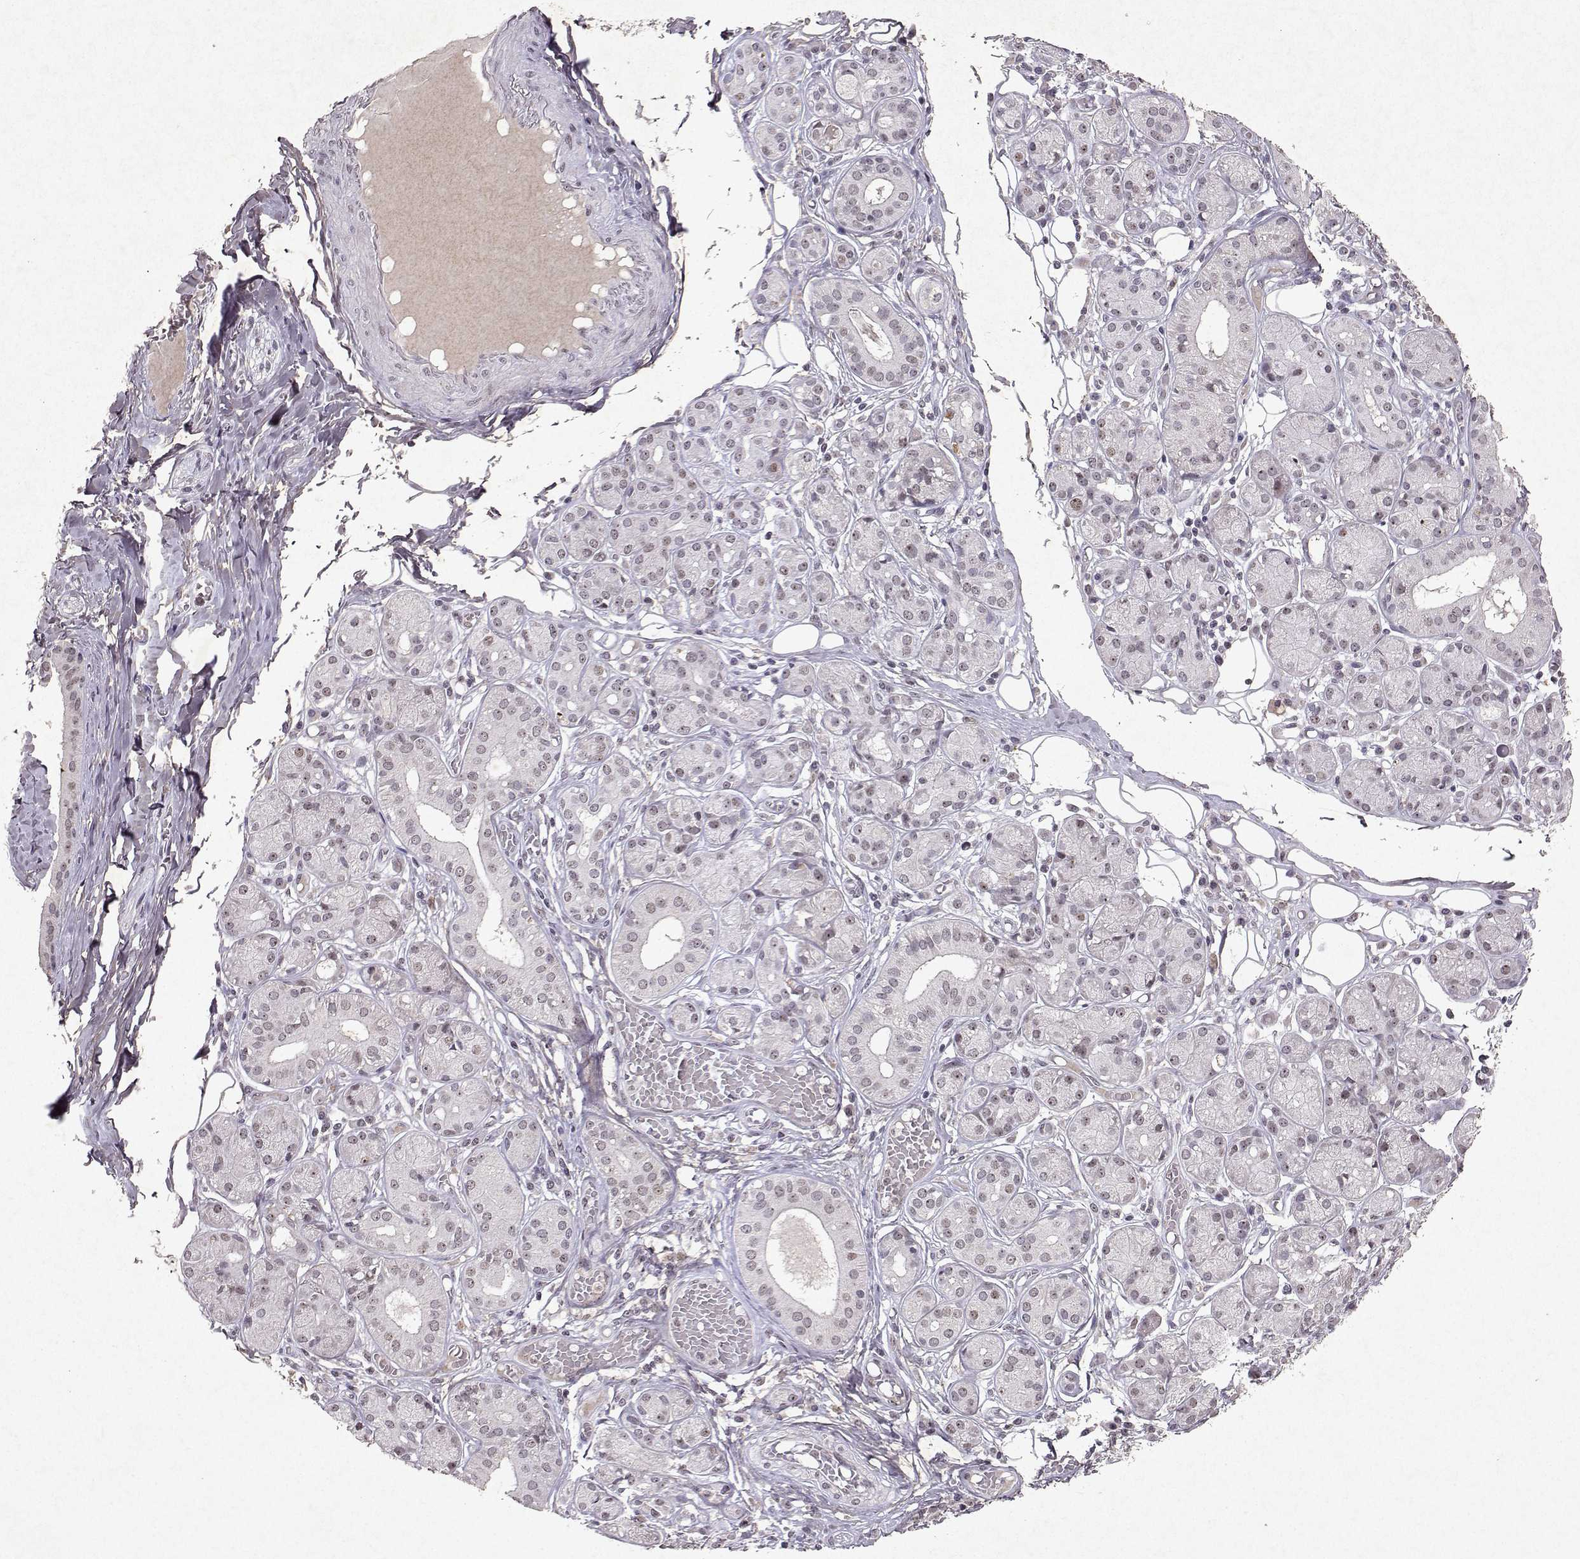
{"staining": {"intensity": "weak", "quantity": "25%-75%", "location": "nuclear"}, "tissue": "salivary gland", "cell_type": "Glandular cells", "image_type": "normal", "snomed": [{"axis": "morphology", "description": "Normal tissue, NOS"}, {"axis": "topography", "description": "Salivary gland"}, {"axis": "topography", "description": "Peripheral nerve tissue"}], "caption": "Glandular cells exhibit low levels of weak nuclear positivity in about 25%-75% of cells in normal salivary gland.", "gene": "DDX56", "patient": {"sex": "male", "age": 71}}